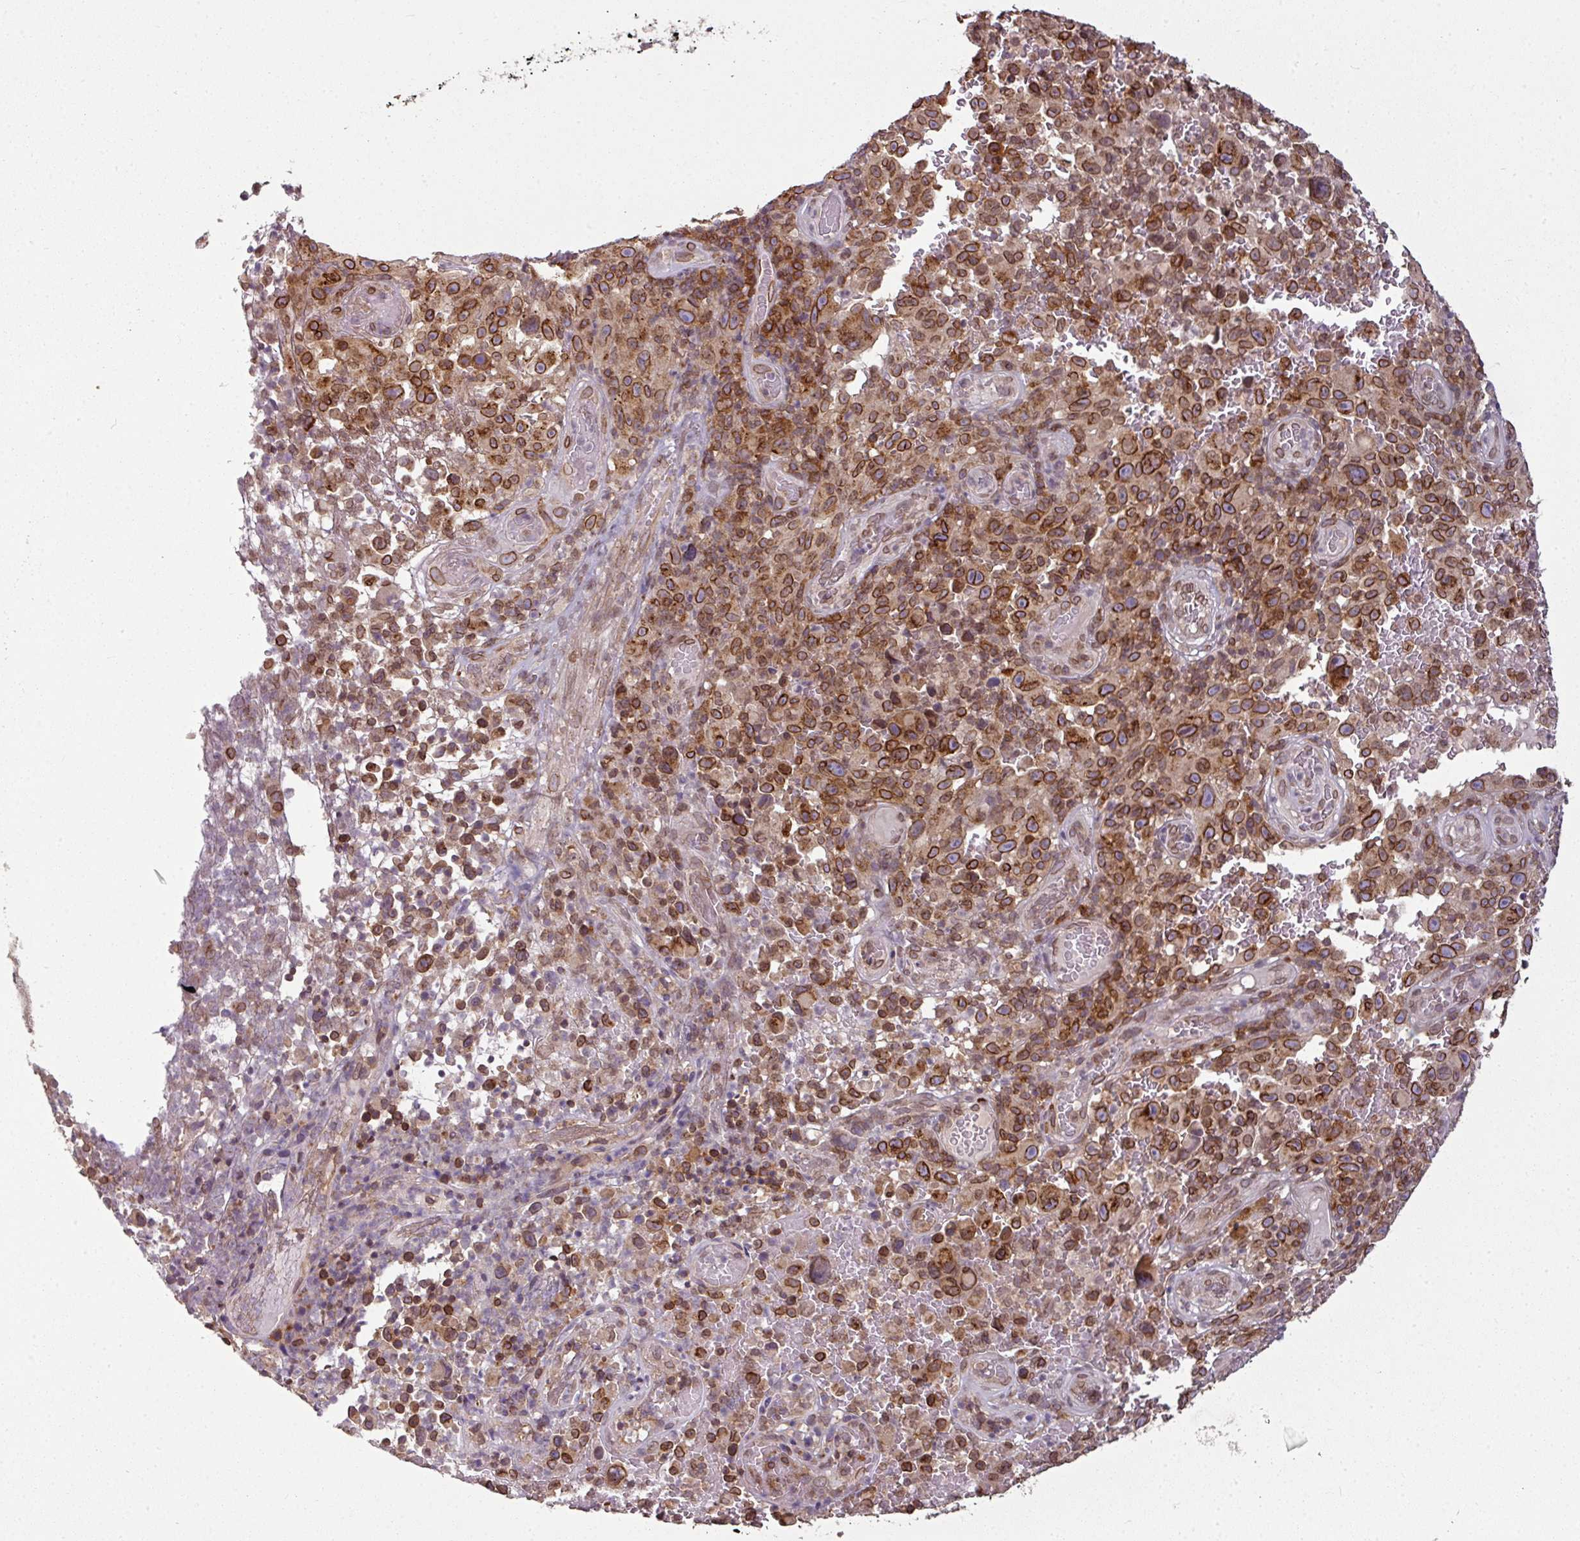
{"staining": {"intensity": "strong", "quantity": ">75%", "location": "cytoplasmic/membranous,nuclear"}, "tissue": "melanoma", "cell_type": "Tumor cells", "image_type": "cancer", "snomed": [{"axis": "morphology", "description": "Malignant melanoma, NOS"}, {"axis": "topography", "description": "Skin"}], "caption": "About >75% of tumor cells in malignant melanoma demonstrate strong cytoplasmic/membranous and nuclear protein positivity as visualized by brown immunohistochemical staining.", "gene": "RANGAP1", "patient": {"sex": "female", "age": 82}}